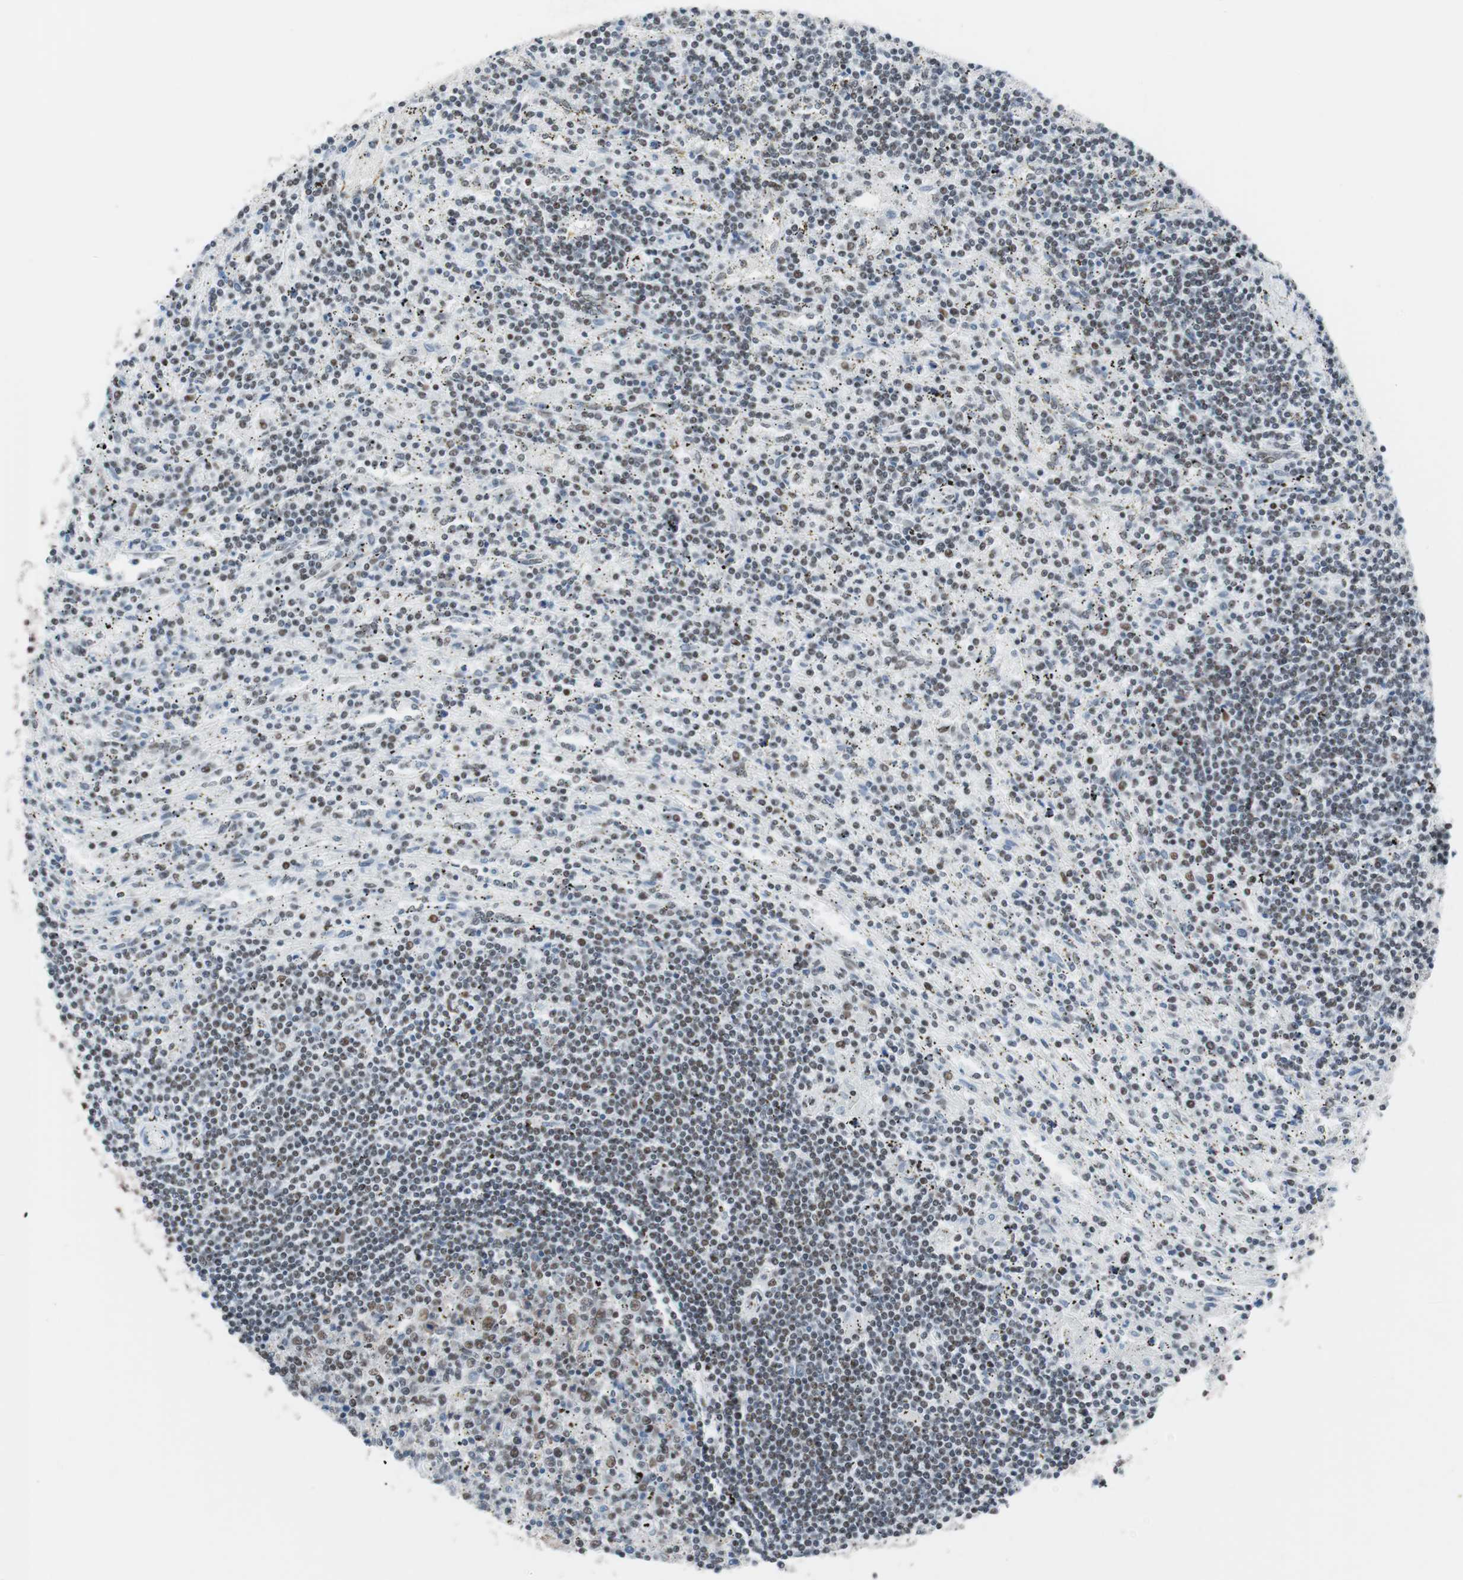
{"staining": {"intensity": "moderate", "quantity": "25%-75%", "location": "nuclear"}, "tissue": "lymphoma", "cell_type": "Tumor cells", "image_type": "cancer", "snomed": [{"axis": "morphology", "description": "Malignant lymphoma, non-Hodgkin's type, Low grade"}, {"axis": "topography", "description": "Spleen"}], "caption": "The image reveals staining of lymphoma, revealing moderate nuclear protein expression (brown color) within tumor cells.", "gene": "ARID1A", "patient": {"sex": "male", "age": 76}}